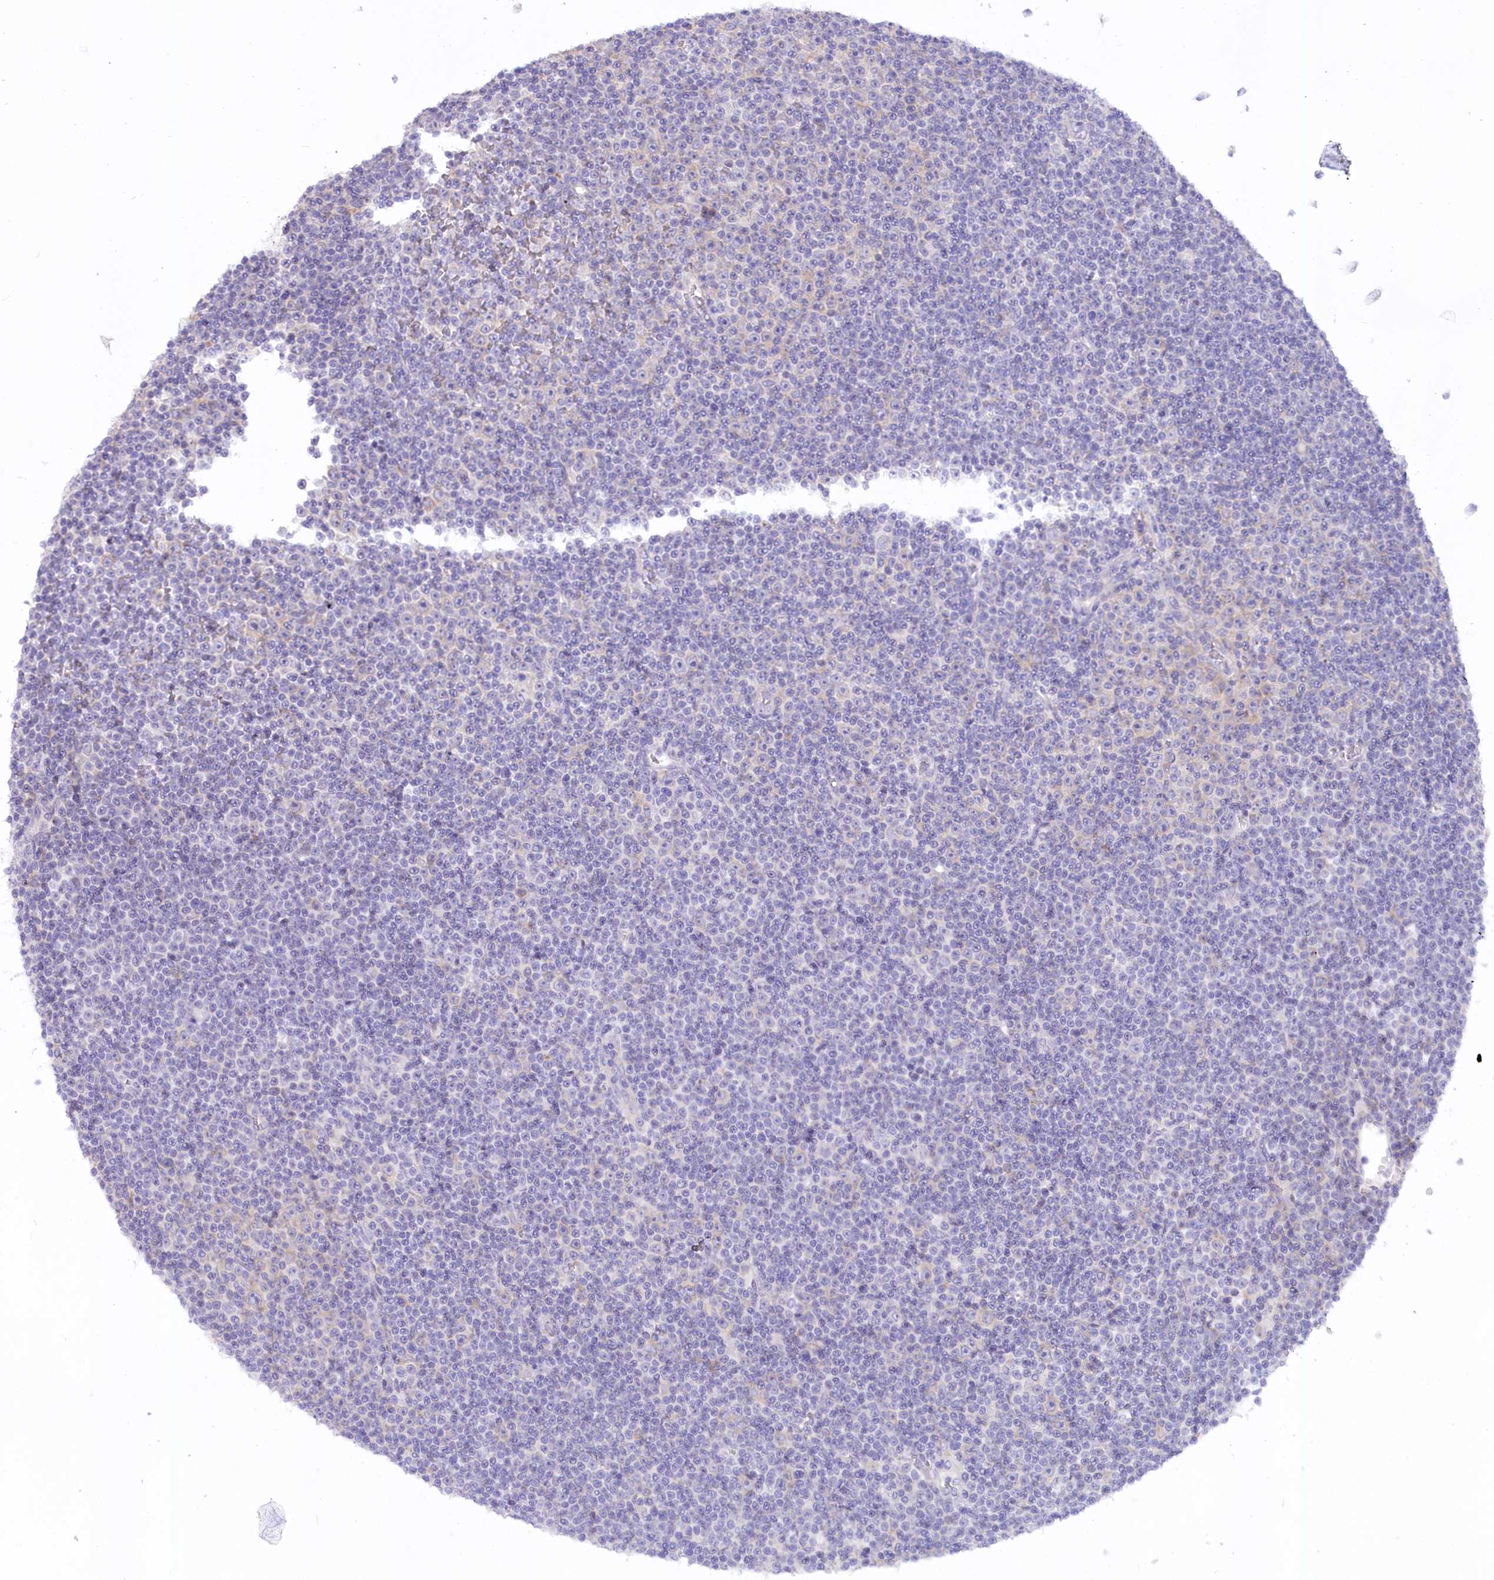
{"staining": {"intensity": "negative", "quantity": "none", "location": "none"}, "tissue": "lymphoma", "cell_type": "Tumor cells", "image_type": "cancer", "snomed": [{"axis": "morphology", "description": "Malignant lymphoma, non-Hodgkin's type, Low grade"}, {"axis": "topography", "description": "Lymph node"}], "caption": "Tumor cells are negative for brown protein staining in malignant lymphoma, non-Hodgkin's type (low-grade). (DAB (3,3'-diaminobenzidine) IHC, high magnification).", "gene": "MYOZ1", "patient": {"sex": "female", "age": 67}}